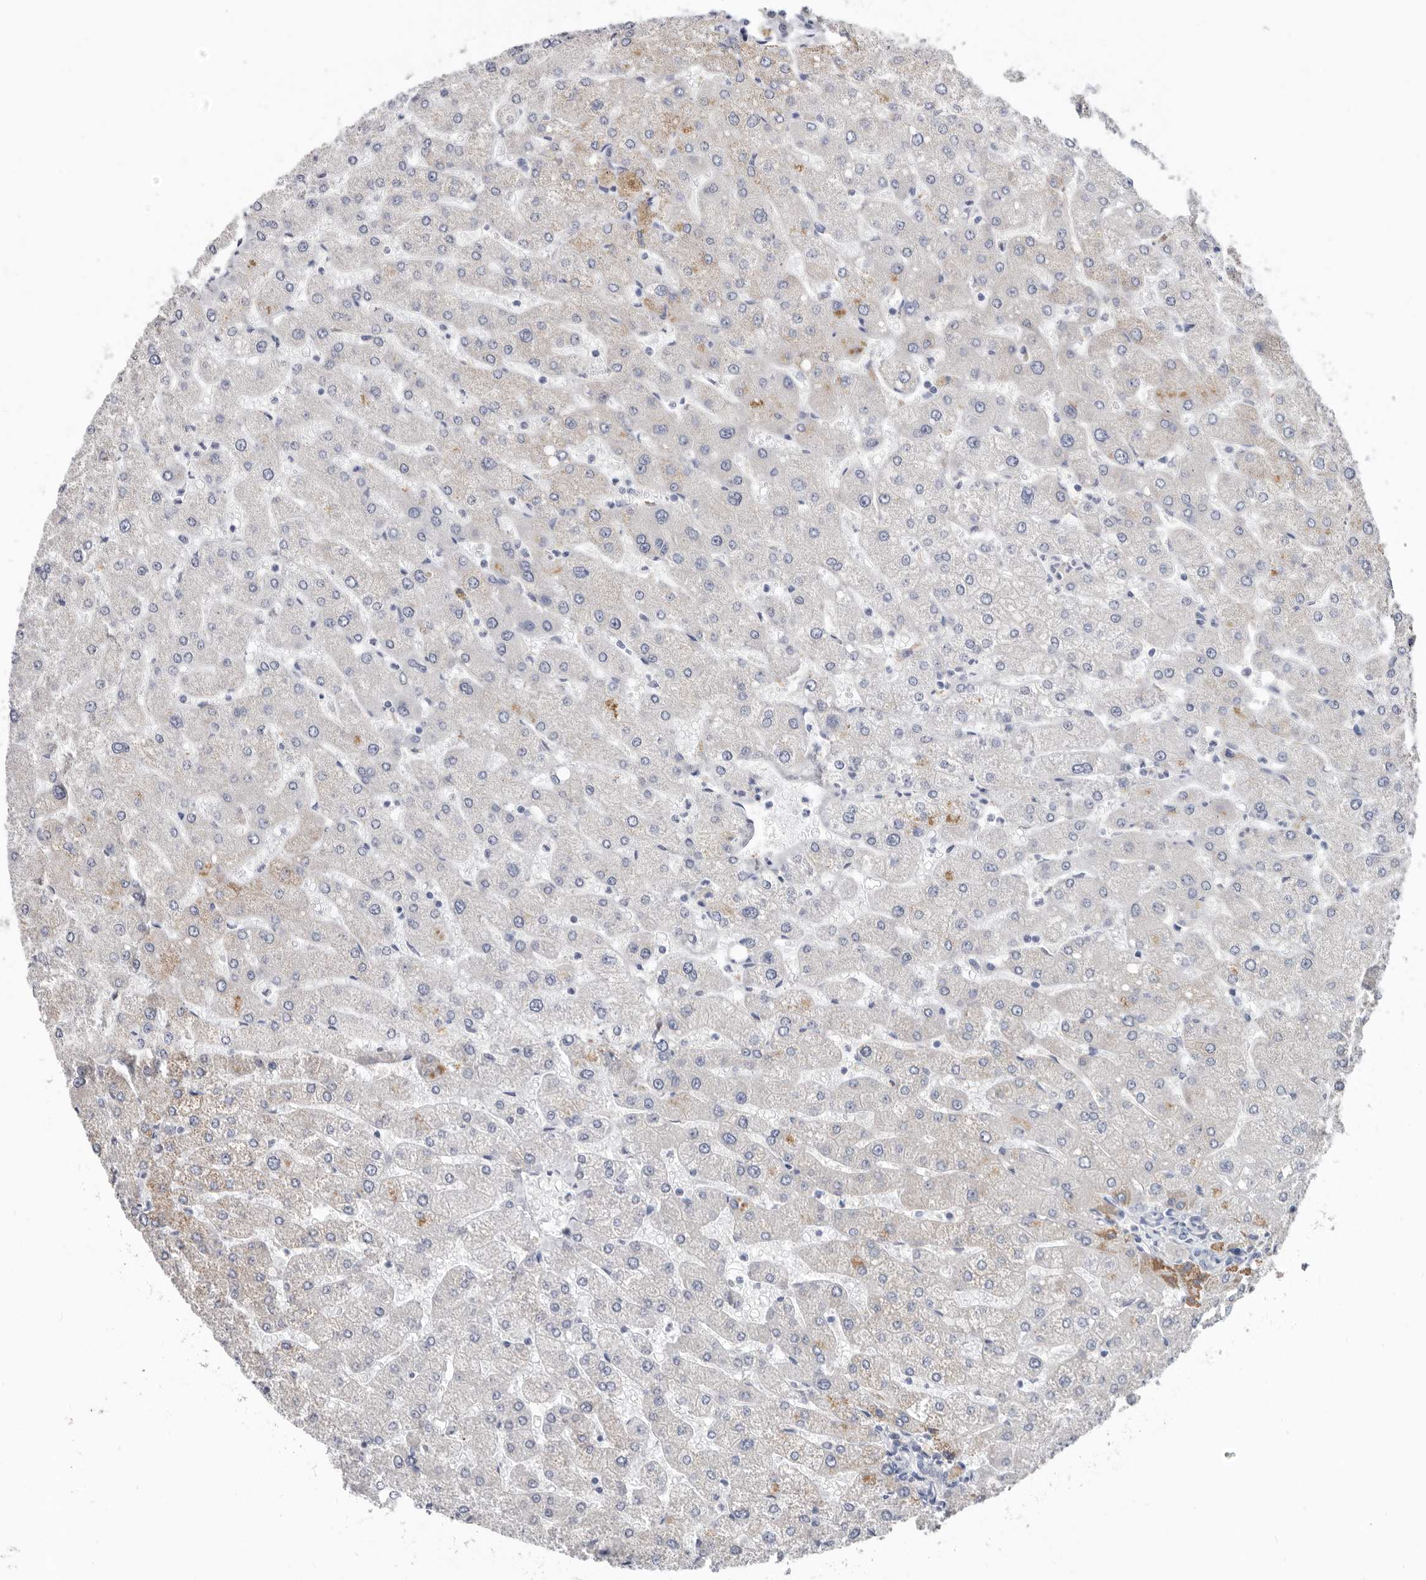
{"staining": {"intensity": "negative", "quantity": "none", "location": "none"}, "tissue": "liver", "cell_type": "Cholangiocytes", "image_type": "normal", "snomed": [{"axis": "morphology", "description": "Normal tissue, NOS"}, {"axis": "topography", "description": "Liver"}], "caption": "IHC histopathology image of normal liver stained for a protein (brown), which displays no positivity in cholangiocytes. (DAB IHC, high magnification).", "gene": "RSPO2", "patient": {"sex": "male", "age": 55}}